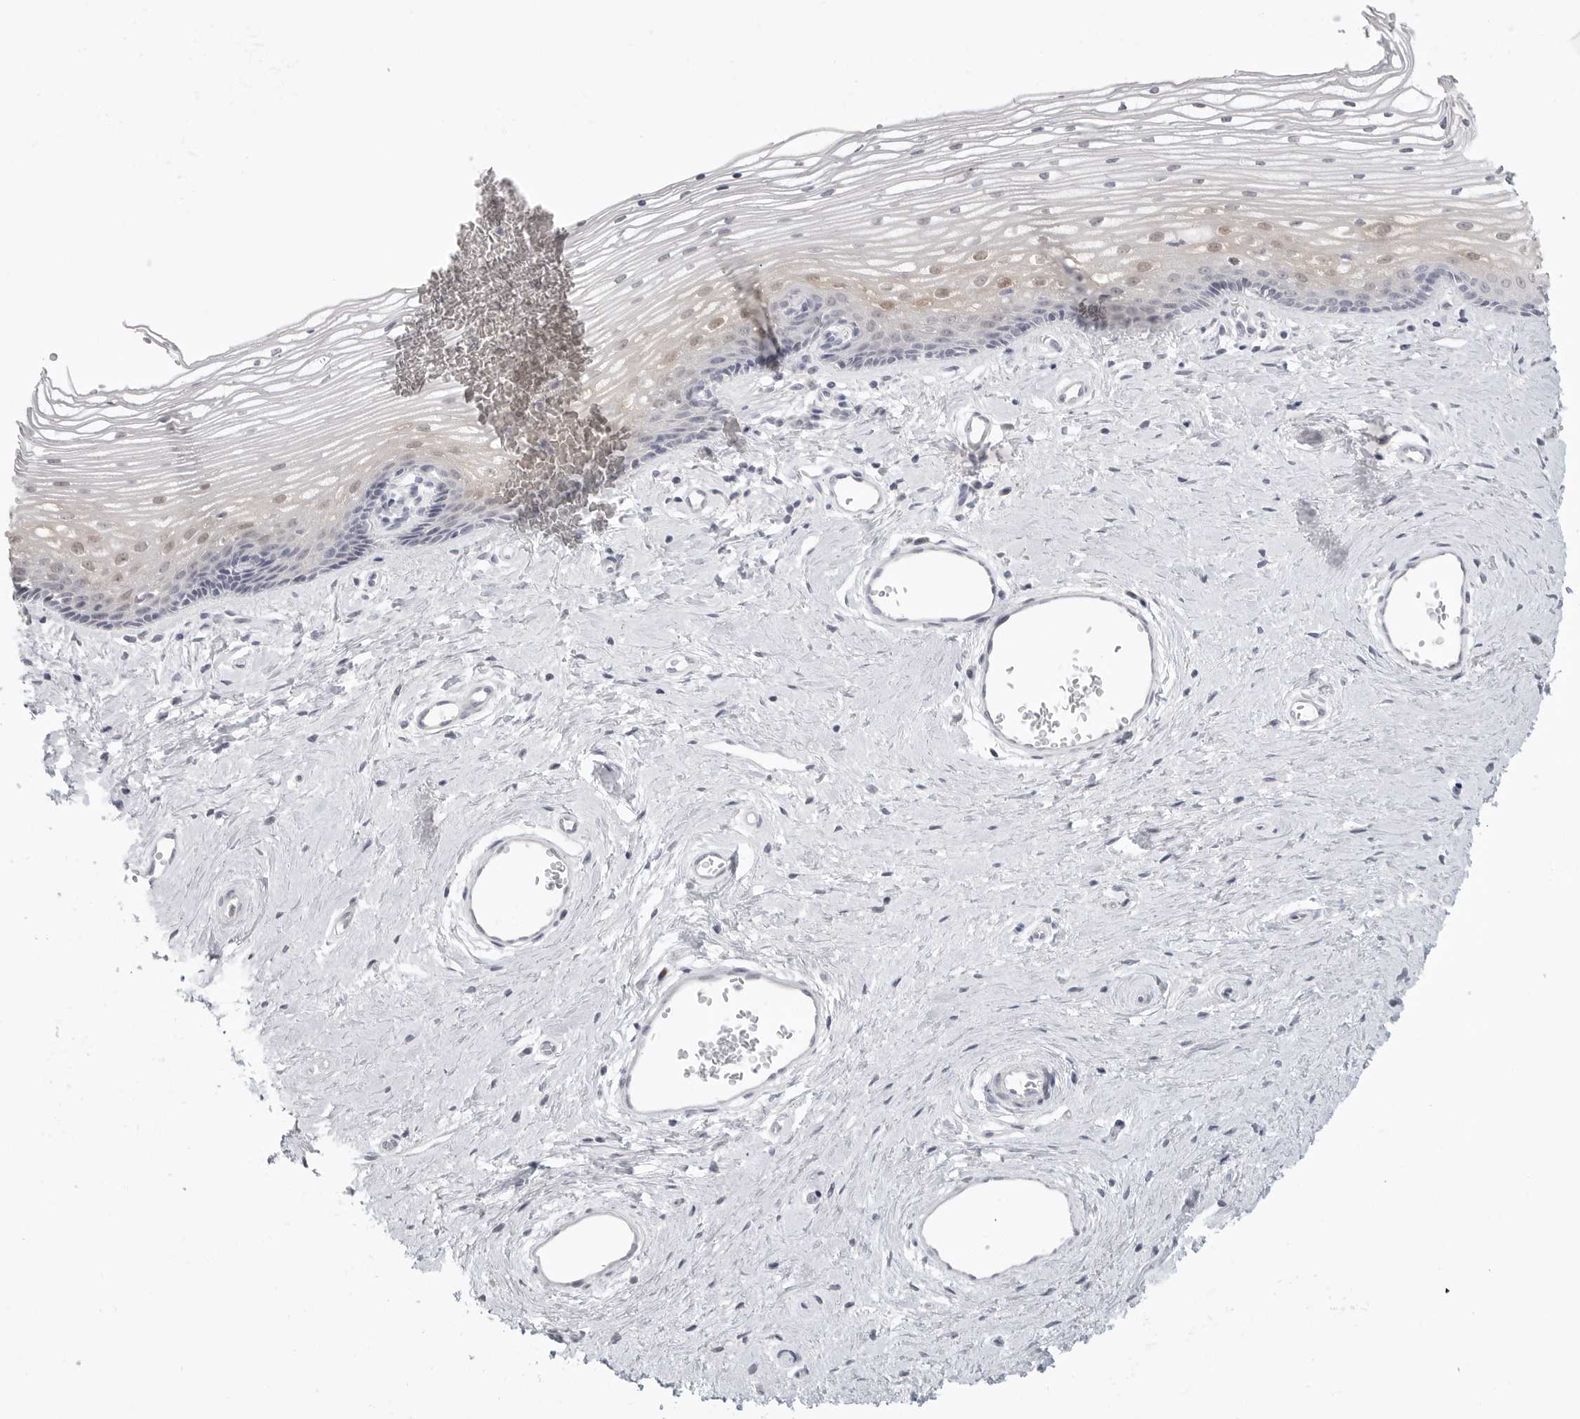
{"staining": {"intensity": "weak", "quantity": "<25%", "location": "nuclear"}, "tissue": "vagina", "cell_type": "Squamous epithelial cells", "image_type": "normal", "snomed": [{"axis": "morphology", "description": "Normal tissue, NOS"}, {"axis": "topography", "description": "Vagina"}], "caption": "The micrograph shows no significant staining in squamous epithelial cells of vagina. (DAB immunohistochemistry (IHC), high magnification).", "gene": "HMGCS2", "patient": {"sex": "female", "age": 46}}